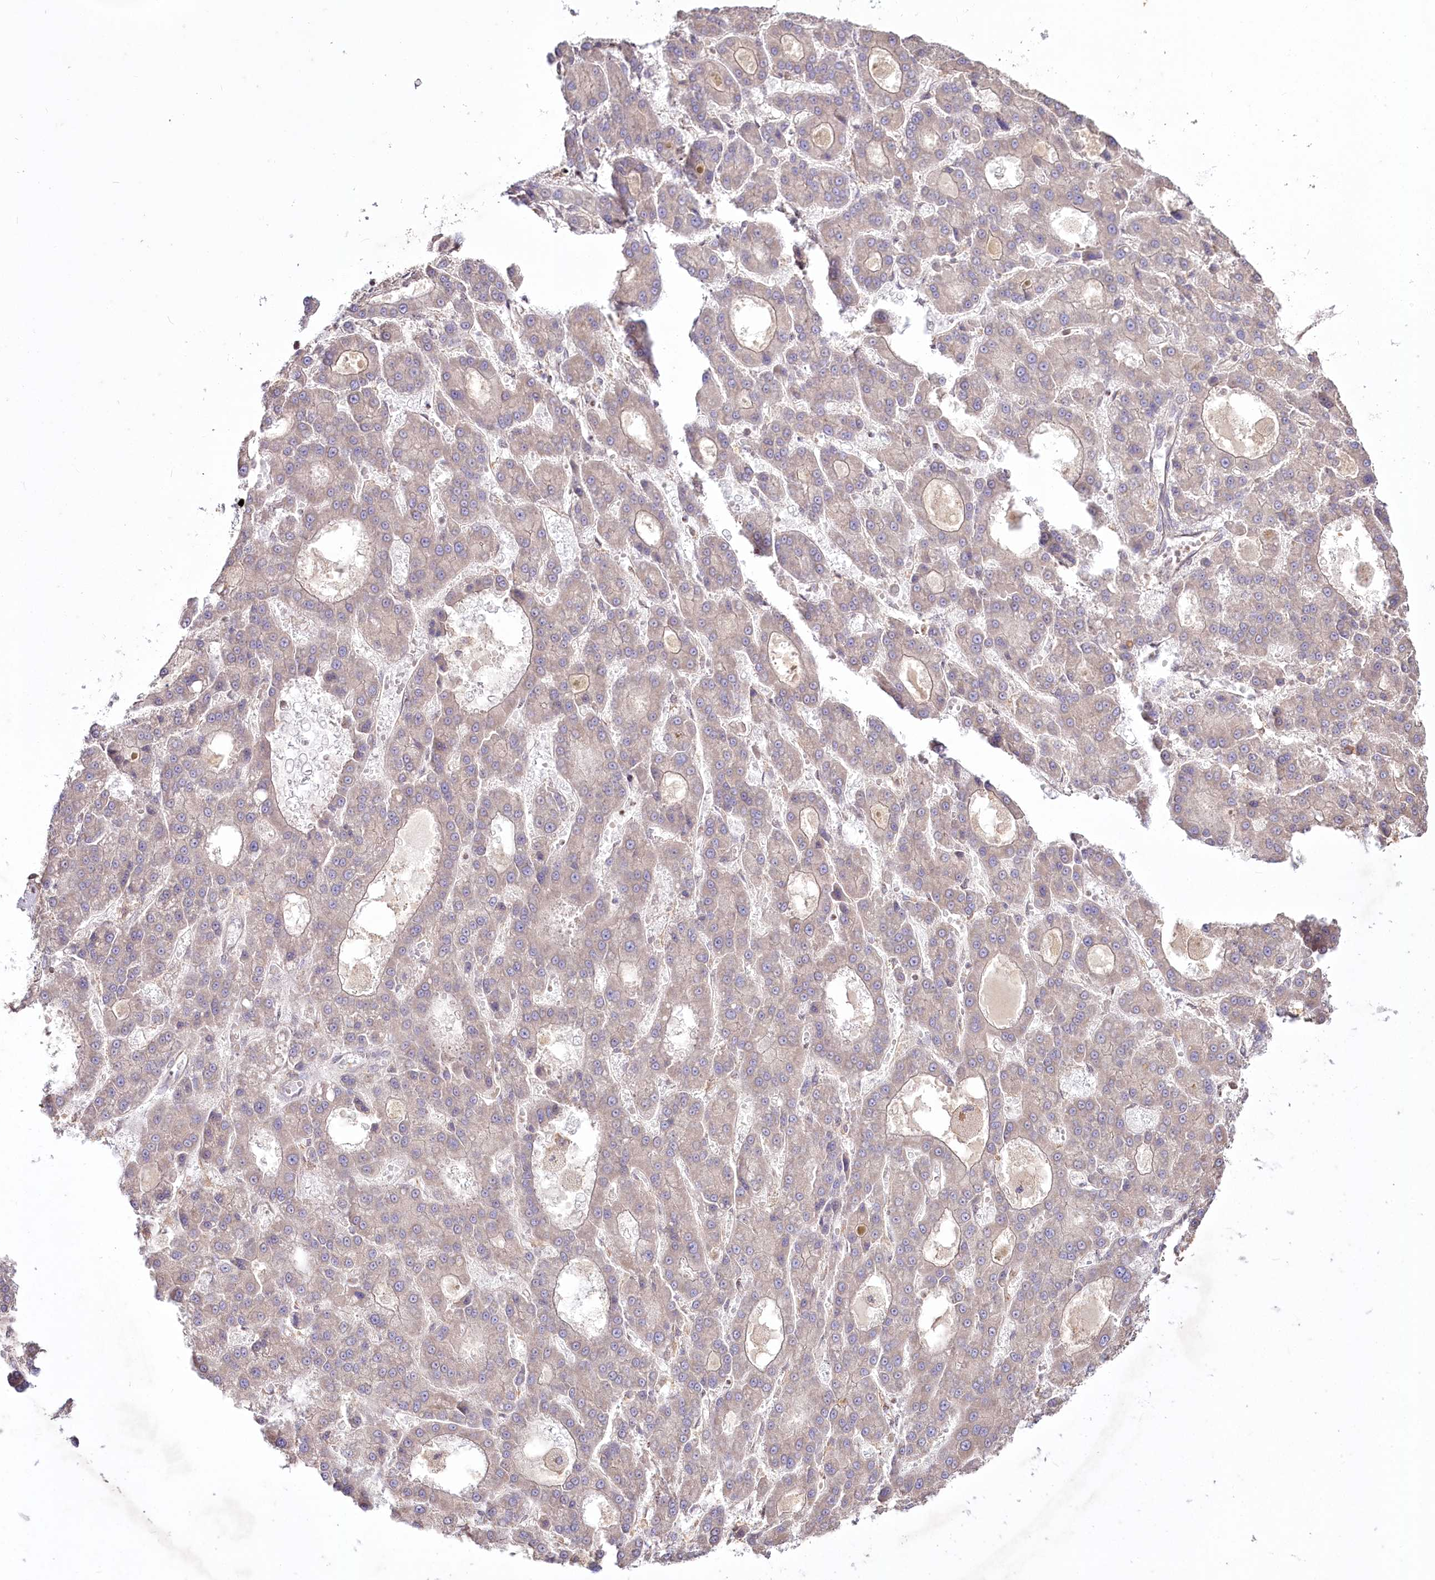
{"staining": {"intensity": "negative", "quantity": "none", "location": "none"}, "tissue": "liver cancer", "cell_type": "Tumor cells", "image_type": "cancer", "snomed": [{"axis": "morphology", "description": "Carcinoma, Hepatocellular, NOS"}, {"axis": "topography", "description": "Liver"}], "caption": "An IHC histopathology image of liver hepatocellular carcinoma is shown. There is no staining in tumor cells of liver hepatocellular carcinoma.", "gene": "SH3TC1", "patient": {"sex": "male", "age": 70}}